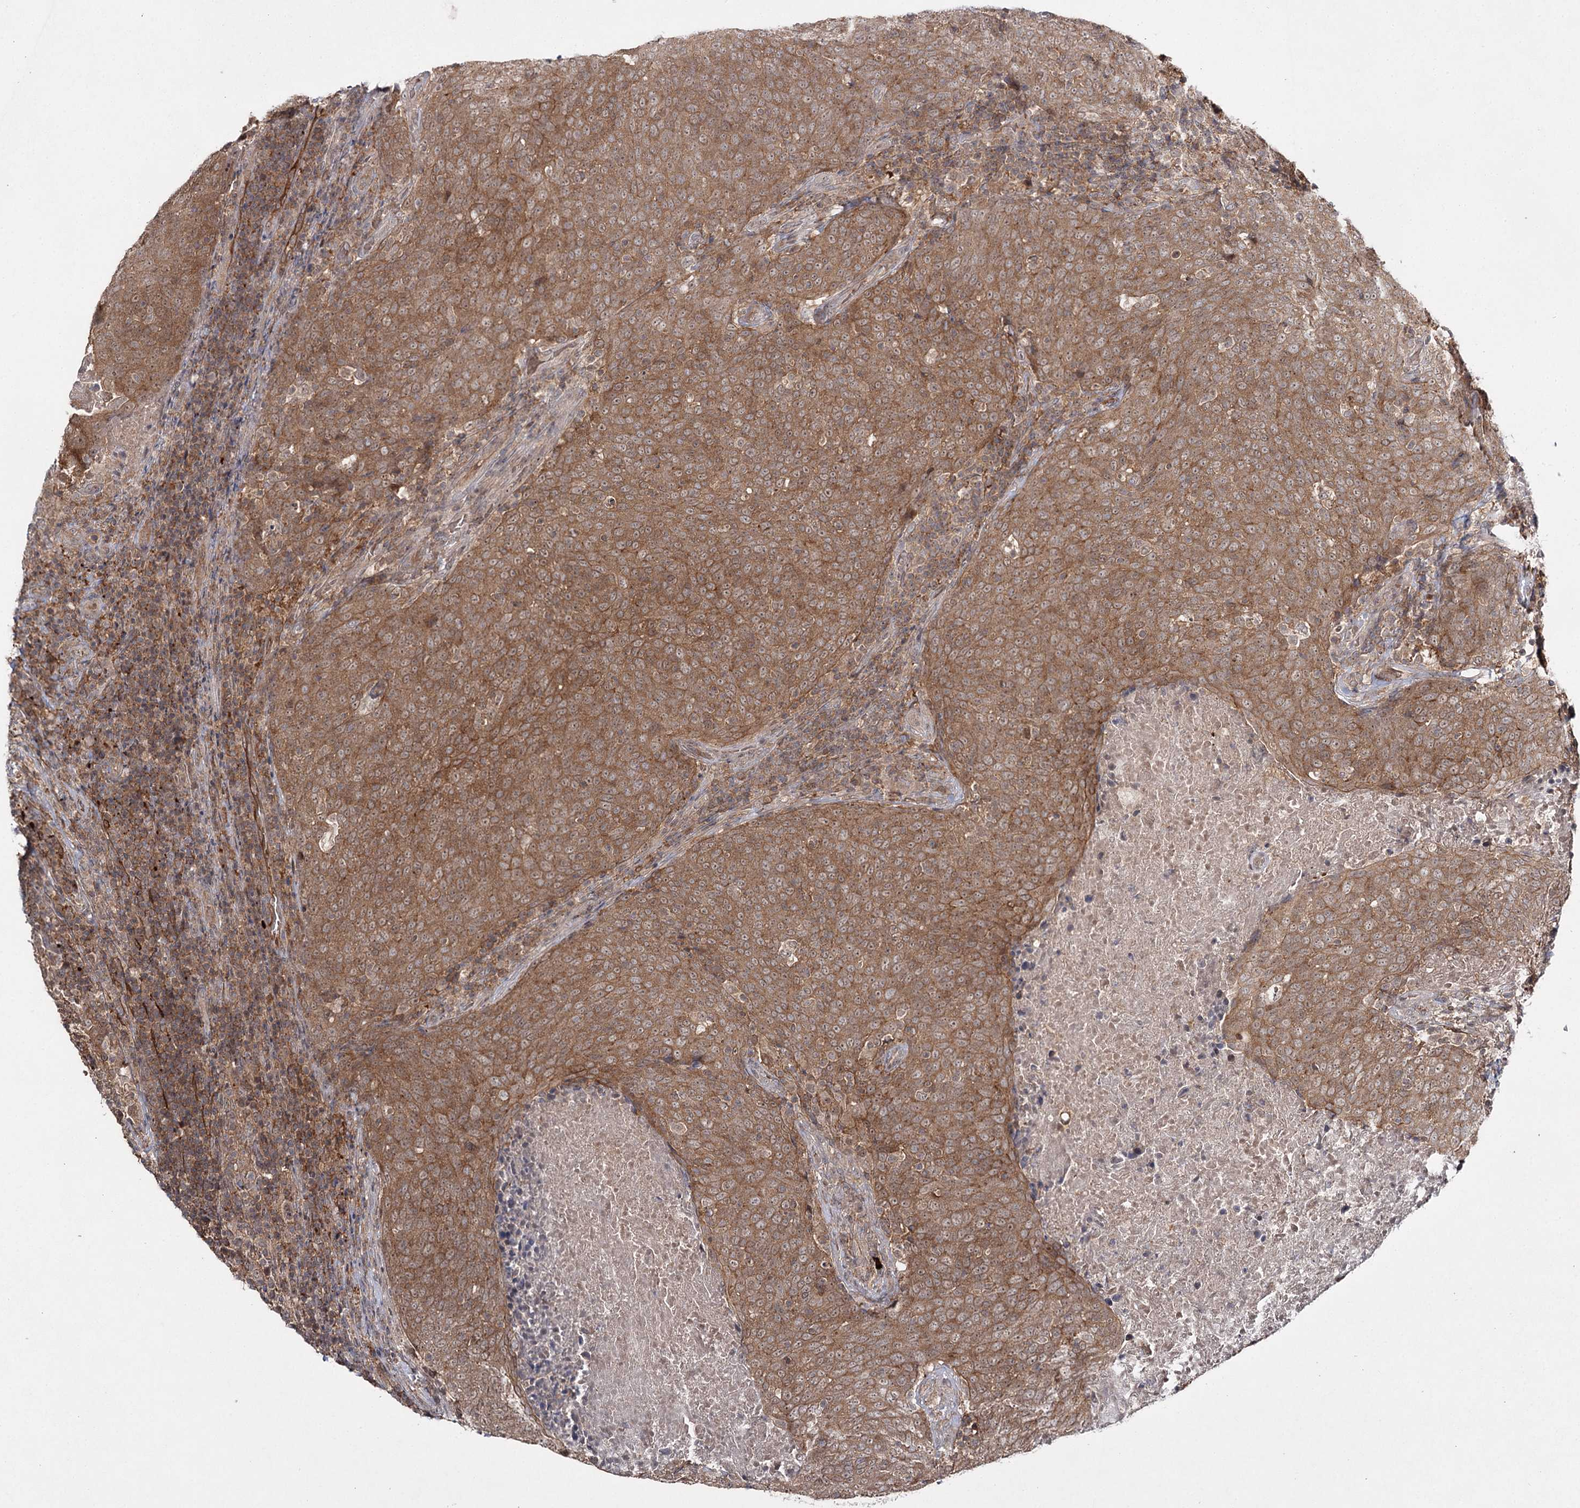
{"staining": {"intensity": "moderate", "quantity": ">75%", "location": "cytoplasmic/membranous"}, "tissue": "head and neck cancer", "cell_type": "Tumor cells", "image_type": "cancer", "snomed": [{"axis": "morphology", "description": "Squamous cell carcinoma, NOS"}, {"axis": "morphology", "description": "Squamous cell carcinoma, metastatic, NOS"}, {"axis": "topography", "description": "Lymph node"}, {"axis": "topography", "description": "Head-Neck"}], "caption": "Protein analysis of head and neck cancer (squamous cell carcinoma) tissue exhibits moderate cytoplasmic/membranous expression in about >75% of tumor cells. (DAB (3,3'-diaminobenzidine) = brown stain, brightfield microscopy at high magnification).", "gene": "WDR44", "patient": {"sex": "male", "age": 62}}